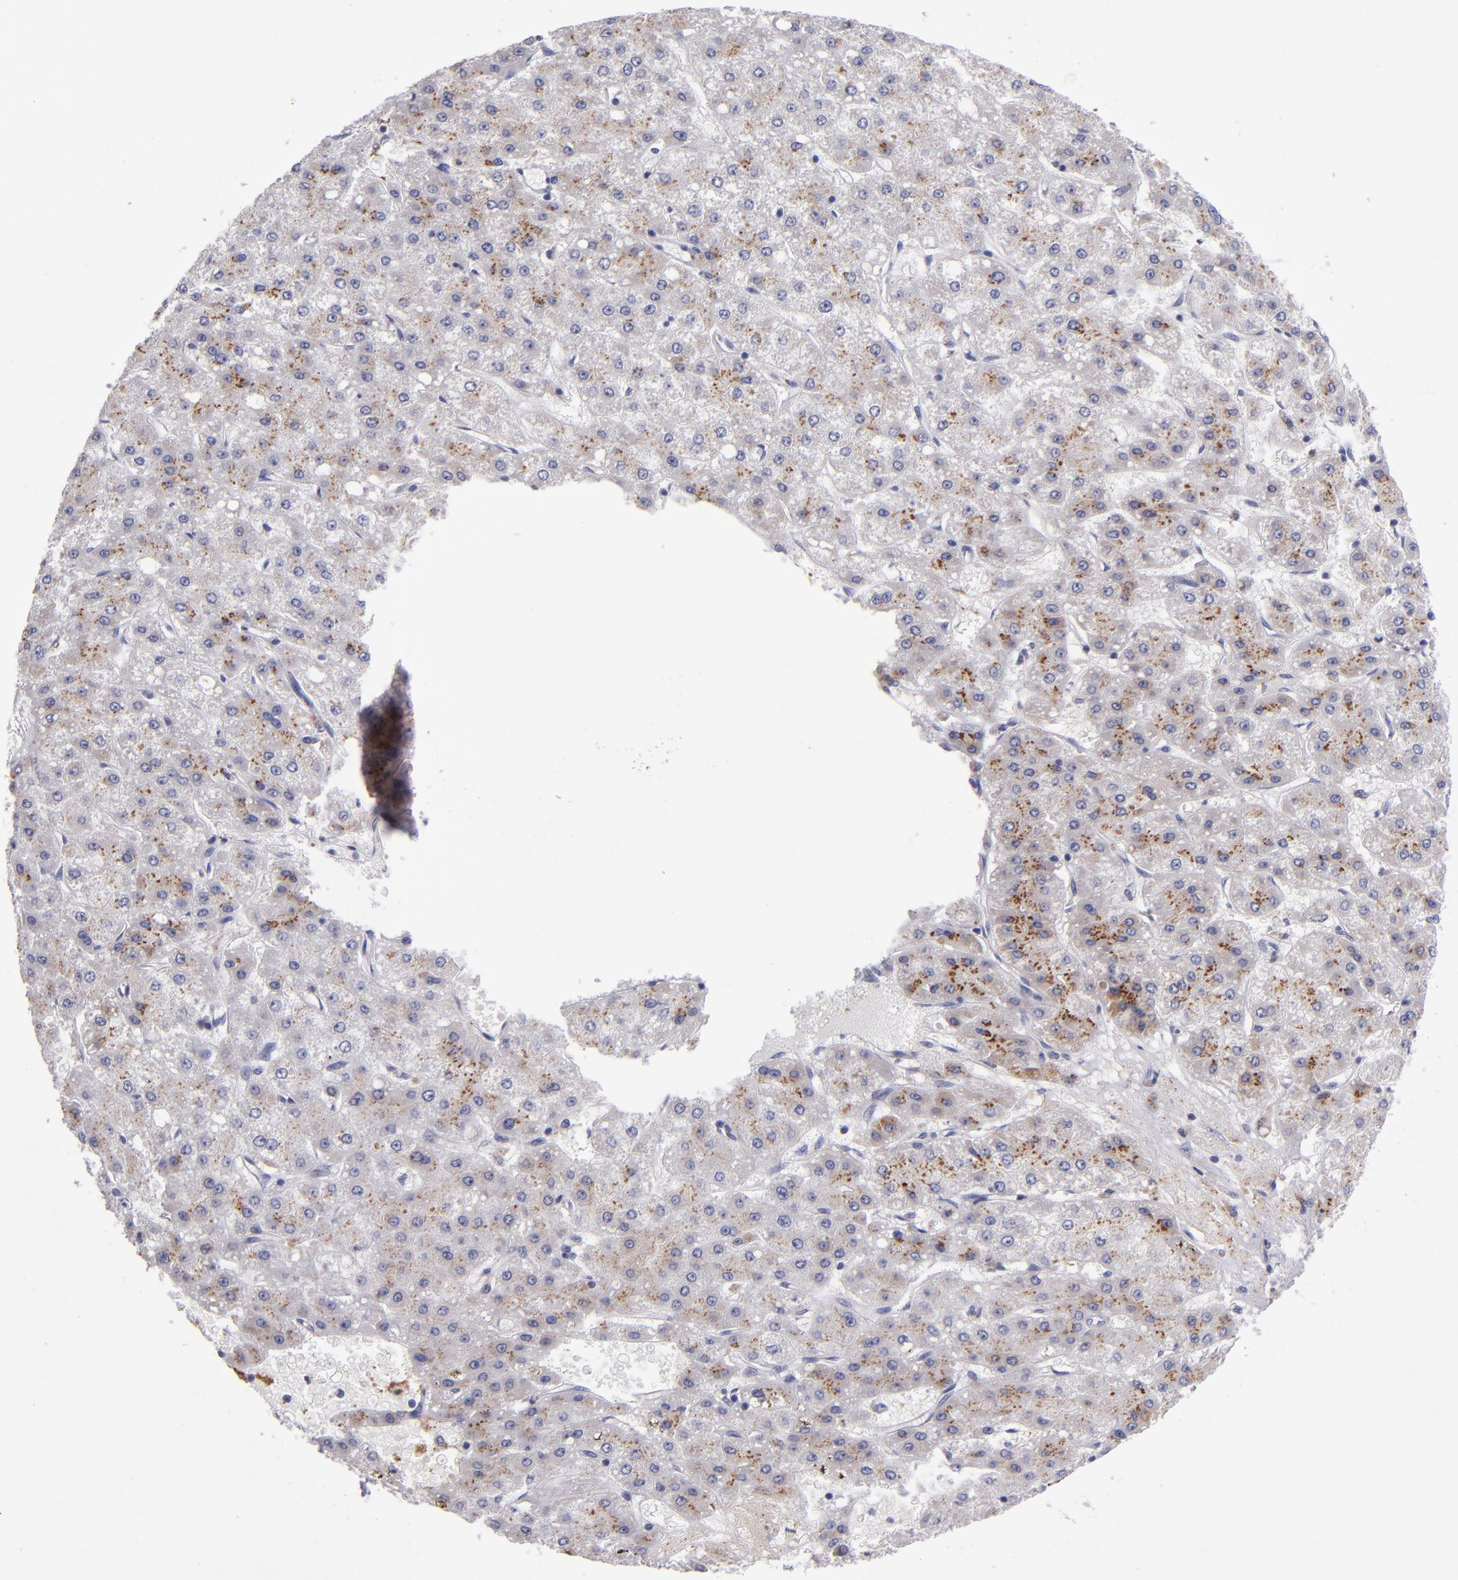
{"staining": {"intensity": "strong", "quantity": "25%-75%", "location": "cytoplasmic/membranous"}, "tissue": "liver cancer", "cell_type": "Tumor cells", "image_type": "cancer", "snomed": [{"axis": "morphology", "description": "Carcinoma, Hepatocellular, NOS"}, {"axis": "topography", "description": "Liver"}], "caption": "Human hepatocellular carcinoma (liver) stained with a brown dye shows strong cytoplasmic/membranous positive positivity in approximately 25%-75% of tumor cells.", "gene": "RAB41", "patient": {"sex": "female", "age": 52}}